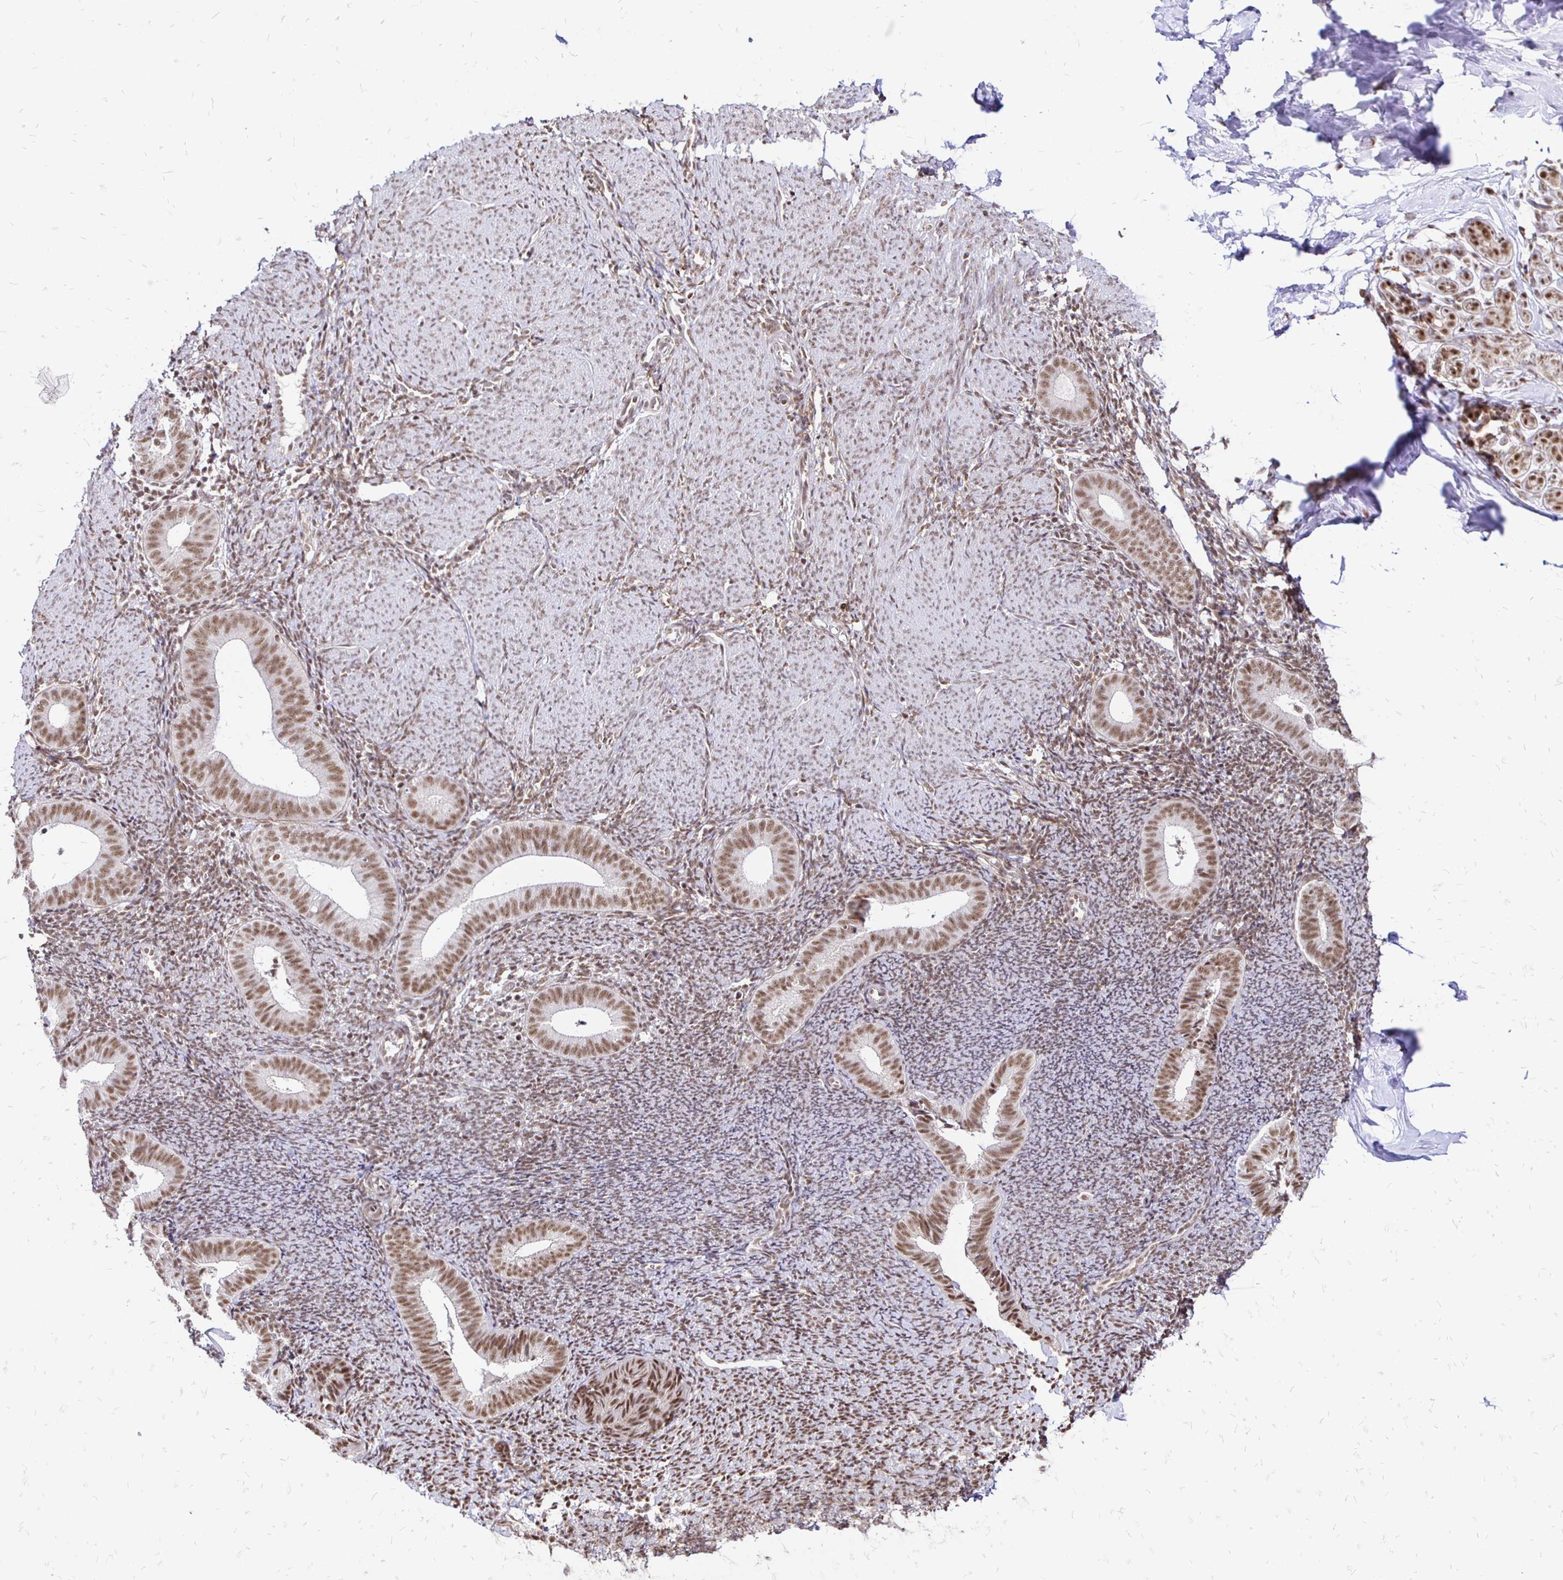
{"staining": {"intensity": "moderate", "quantity": "25%-75%", "location": "nuclear"}, "tissue": "endometrium", "cell_type": "Cells in endometrial stroma", "image_type": "normal", "snomed": [{"axis": "morphology", "description": "Normal tissue, NOS"}, {"axis": "topography", "description": "Endometrium"}], "caption": "IHC micrograph of unremarkable endometrium: endometrium stained using immunohistochemistry reveals medium levels of moderate protein expression localized specifically in the nuclear of cells in endometrial stroma, appearing as a nuclear brown color.", "gene": "SIN3A", "patient": {"sex": "female", "age": 39}}